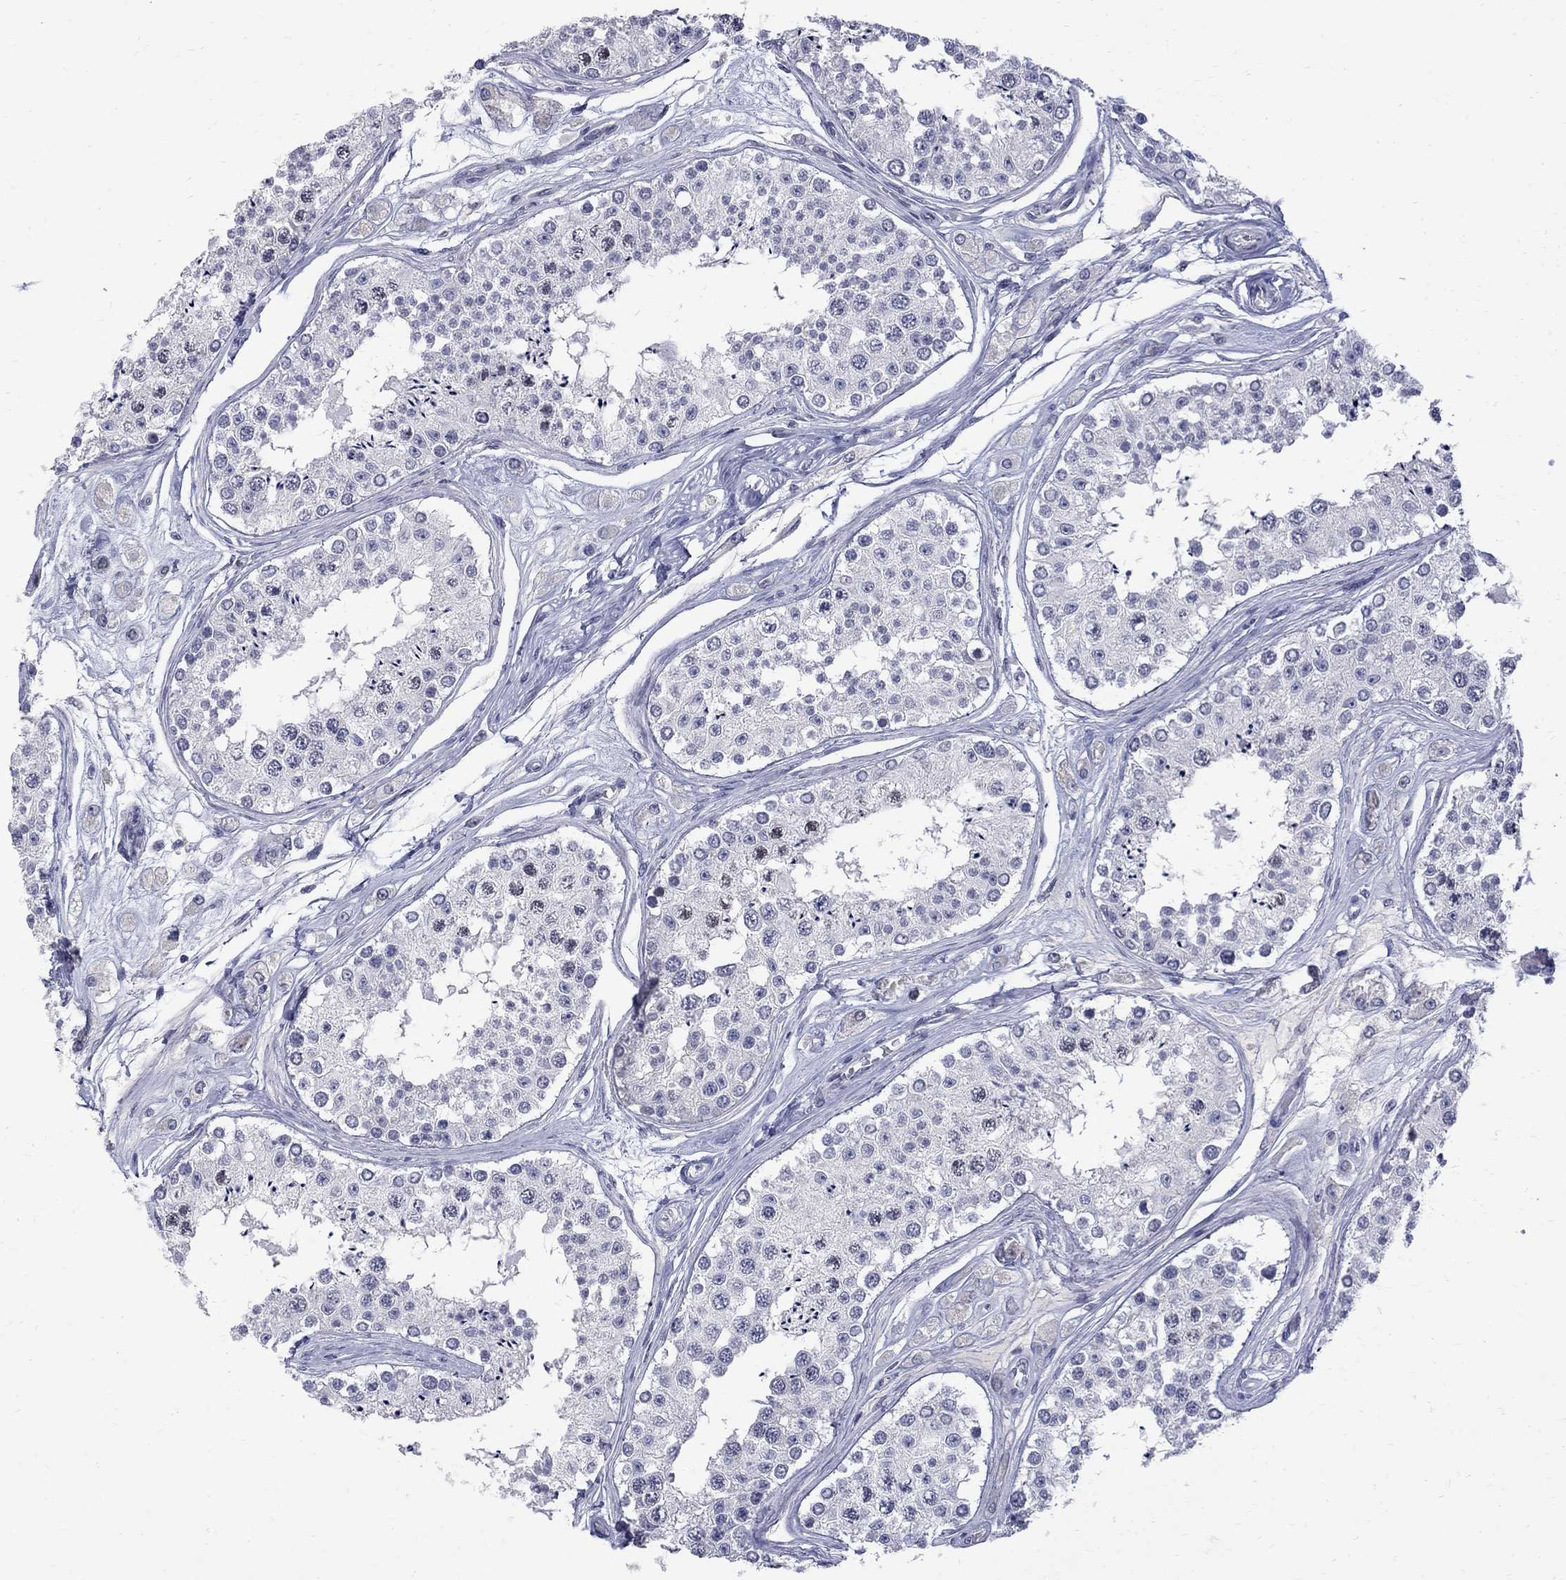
{"staining": {"intensity": "negative", "quantity": "none", "location": "none"}, "tissue": "testis", "cell_type": "Cells in seminiferous ducts", "image_type": "normal", "snomed": [{"axis": "morphology", "description": "Normal tissue, NOS"}, {"axis": "topography", "description": "Testis"}], "caption": "Cells in seminiferous ducts are negative for brown protein staining in normal testis. (Stains: DAB immunohistochemistry (IHC) with hematoxylin counter stain, Microscopy: brightfield microscopy at high magnification).", "gene": "CTNND2", "patient": {"sex": "male", "age": 25}}